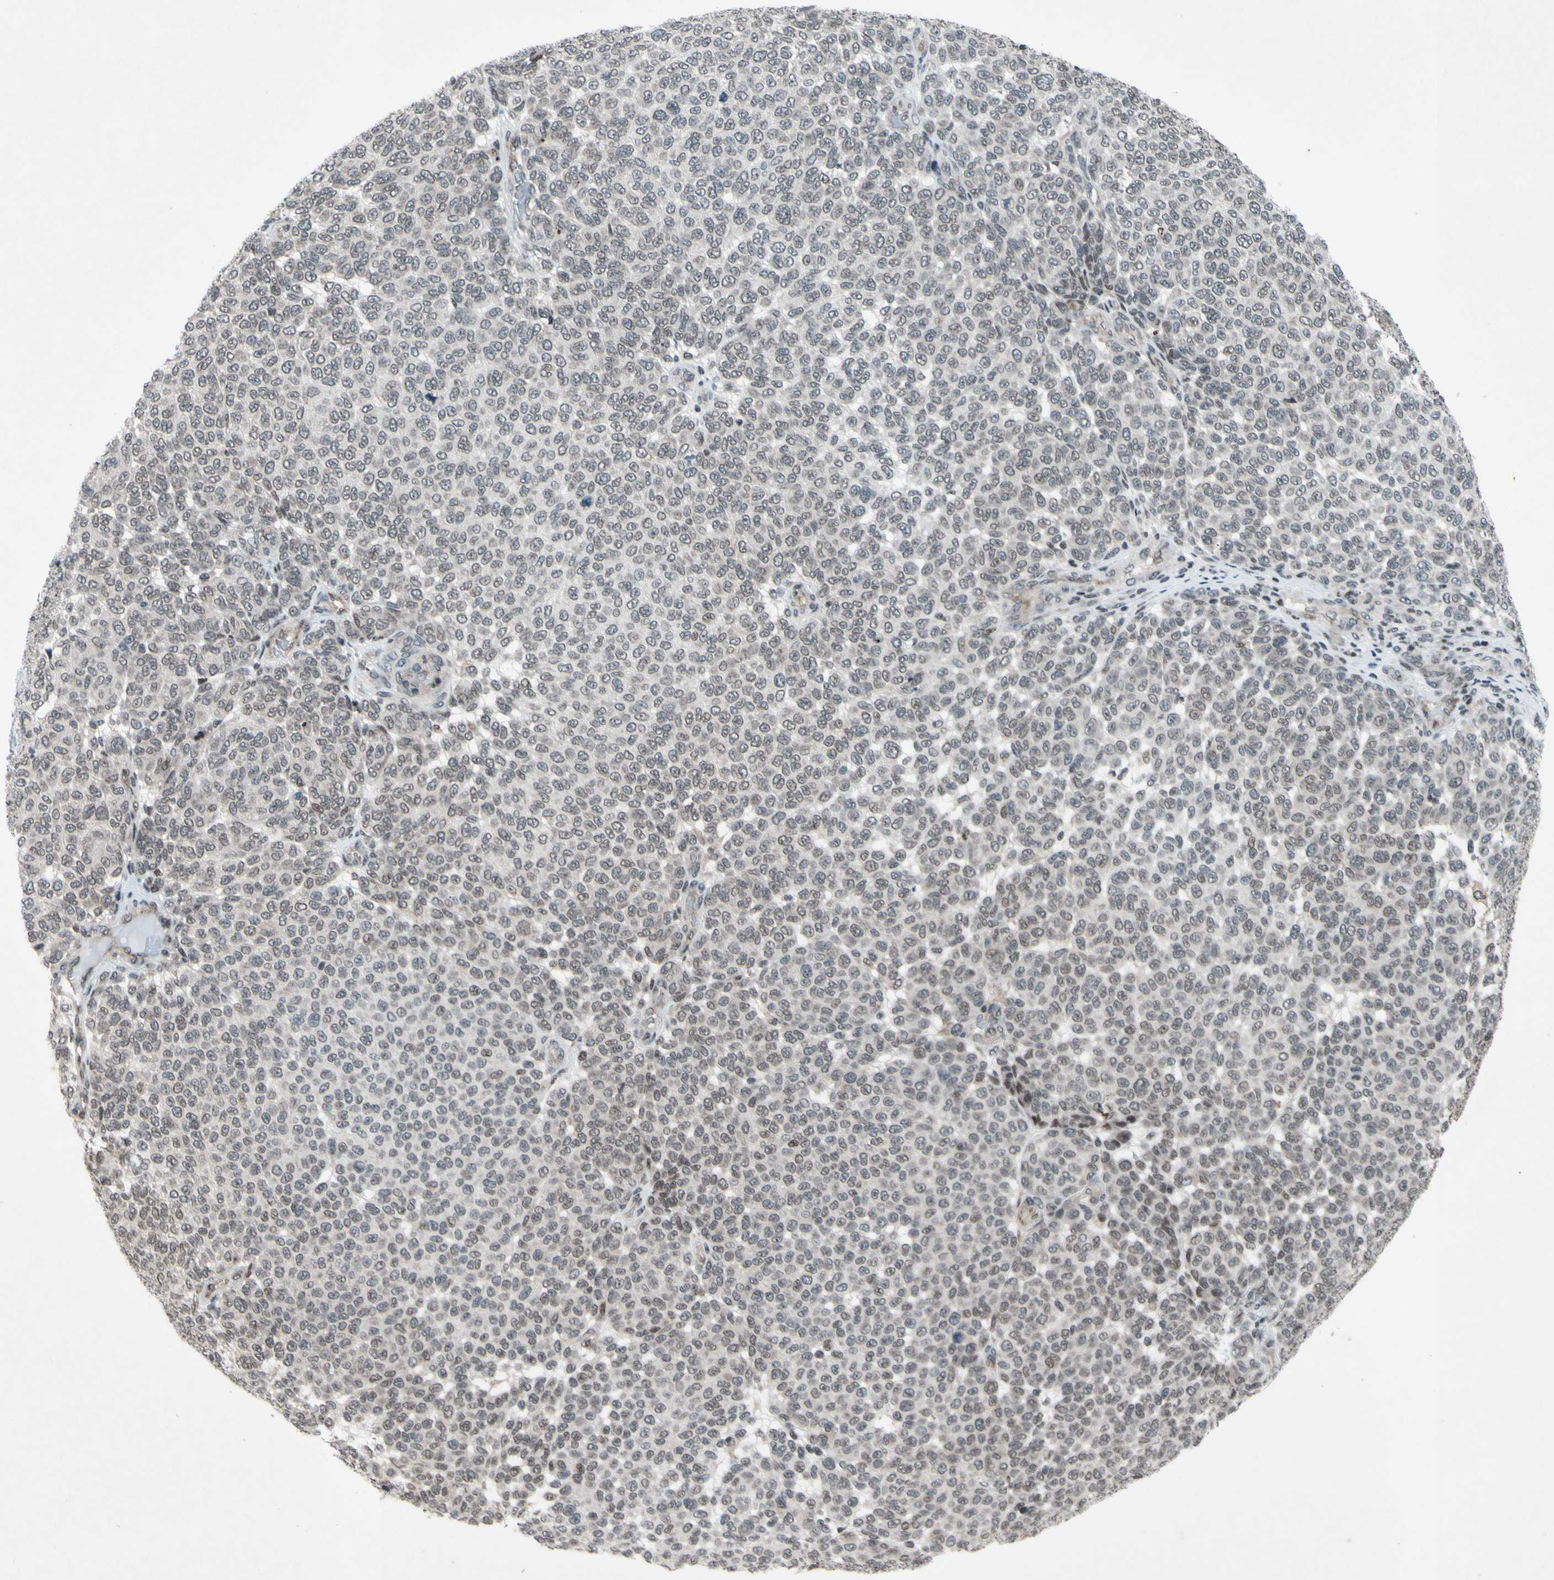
{"staining": {"intensity": "negative", "quantity": "none", "location": "none"}, "tissue": "melanoma", "cell_type": "Tumor cells", "image_type": "cancer", "snomed": [{"axis": "morphology", "description": "Malignant melanoma, NOS"}, {"axis": "topography", "description": "Skin"}], "caption": "Tumor cells are negative for protein expression in human malignant melanoma.", "gene": "XPO1", "patient": {"sex": "male", "age": 59}}